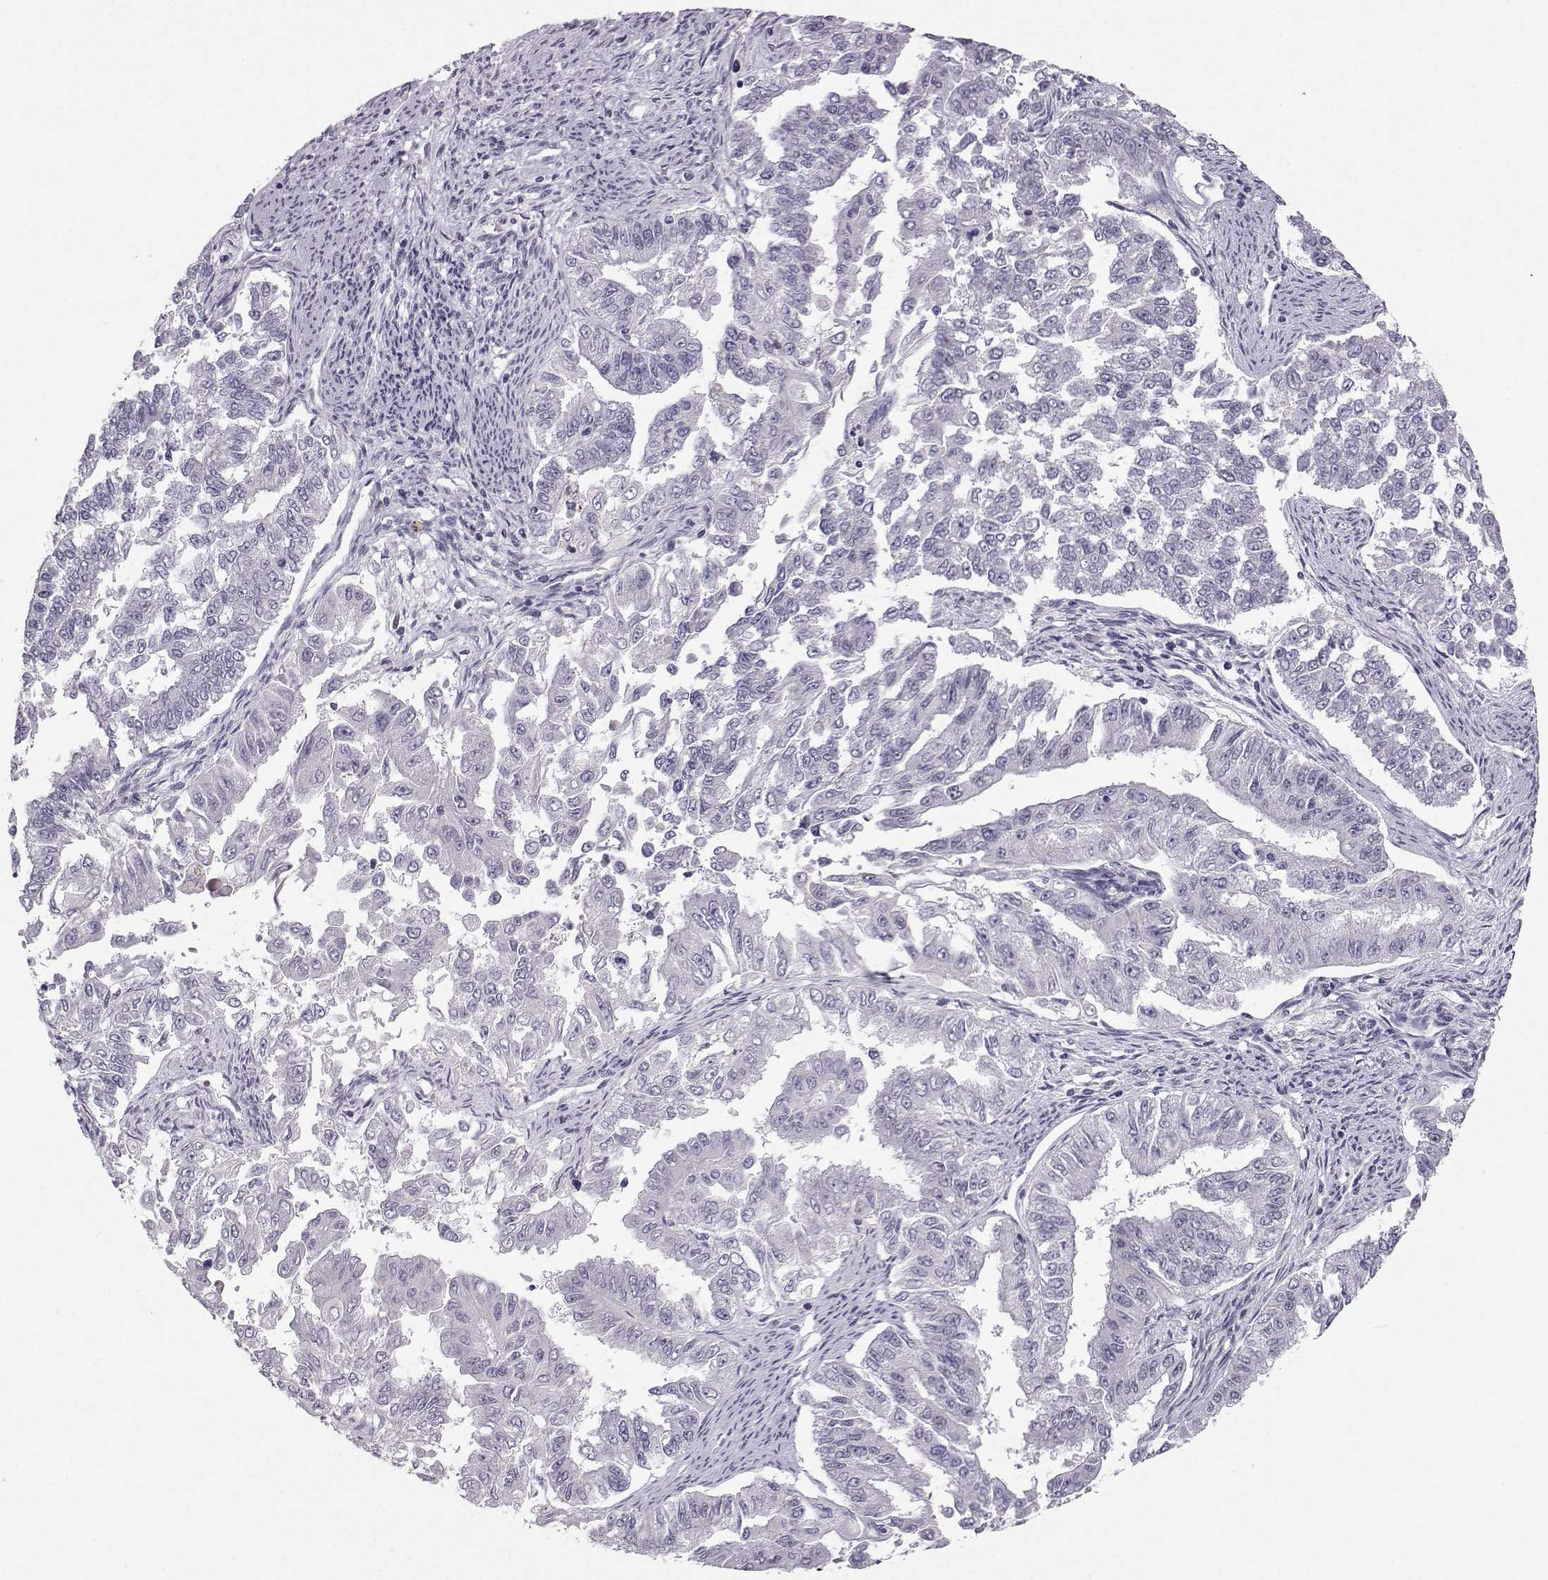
{"staining": {"intensity": "negative", "quantity": "none", "location": "none"}, "tissue": "endometrial cancer", "cell_type": "Tumor cells", "image_type": "cancer", "snomed": [{"axis": "morphology", "description": "Adenocarcinoma, NOS"}, {"axis": "topography", "description": "Uterus"}], "caption": "The histopathology image reveals no staining of tumor cells in endometrial cancer. (Stains: DAB immunohistochemistry with hematoxylin counter stain, Microscopy: brightfield microscopy at high magnification).", "gene": "LIN28A", "patient": {"sex": "female", "age": 59}}